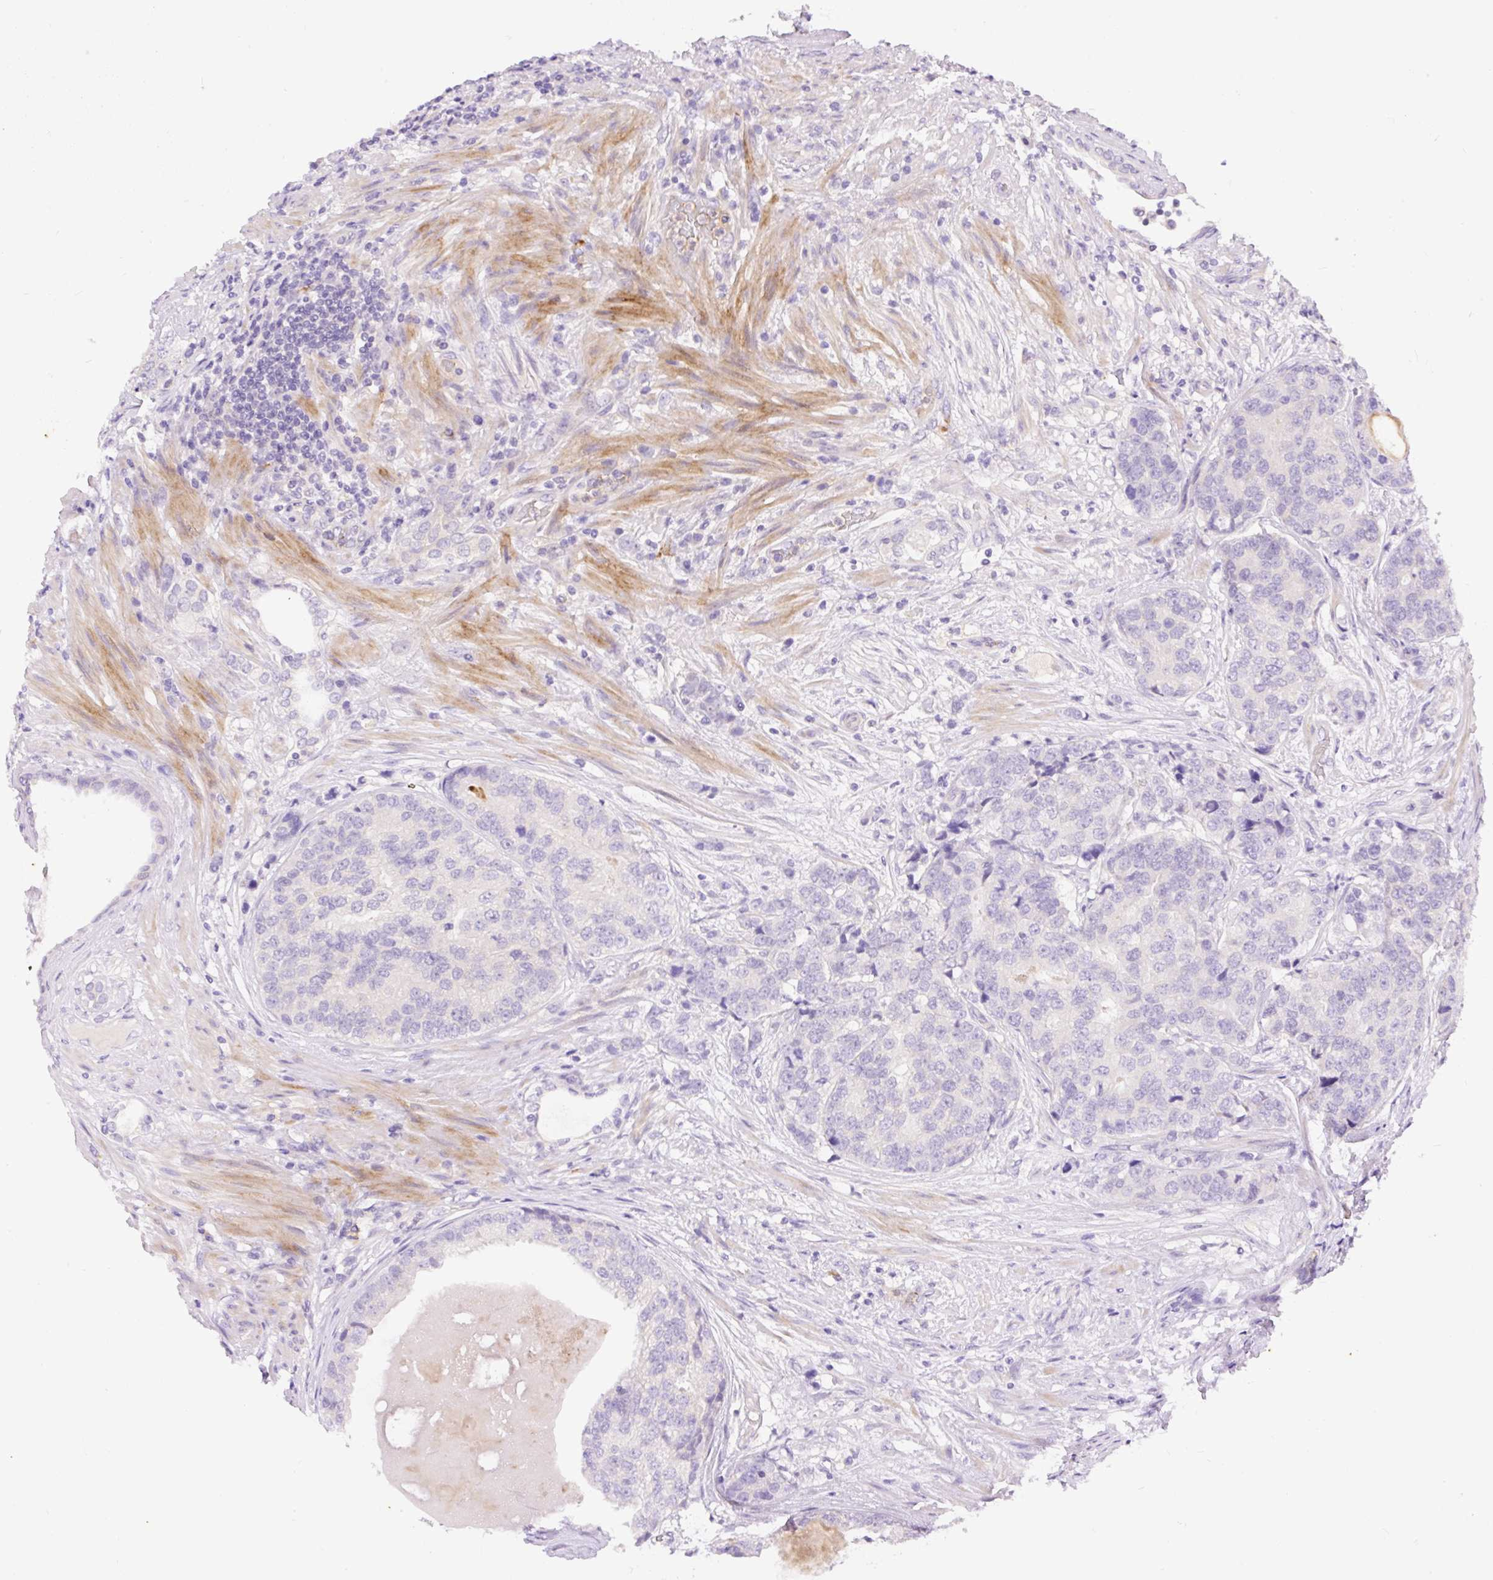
{"staining": {"intensity": "negative", "quantity": "none", "location": "none"}, "tissue": "prostate cancer", "cell_type": "Tumor cells", "image_type": "cancer", "snomed": [{"axis": "morphology", "description": "Adenocarcinoma, High grade"}, {"axis": "topography", "description": "Prostate"}], "caption": "This is a micrograph of immunohistochemistry staining of prostate cancer (adenocarcinoma (high-grade)), which shows no expression in tumor cells. (Brightfield microscopy of DAB (3,3'-diaminobenzidine) immunohistochemistry (IHC) at high magnification).", "gene": "LHFPL5", "patient": {"sex": "male", "age": 68}}